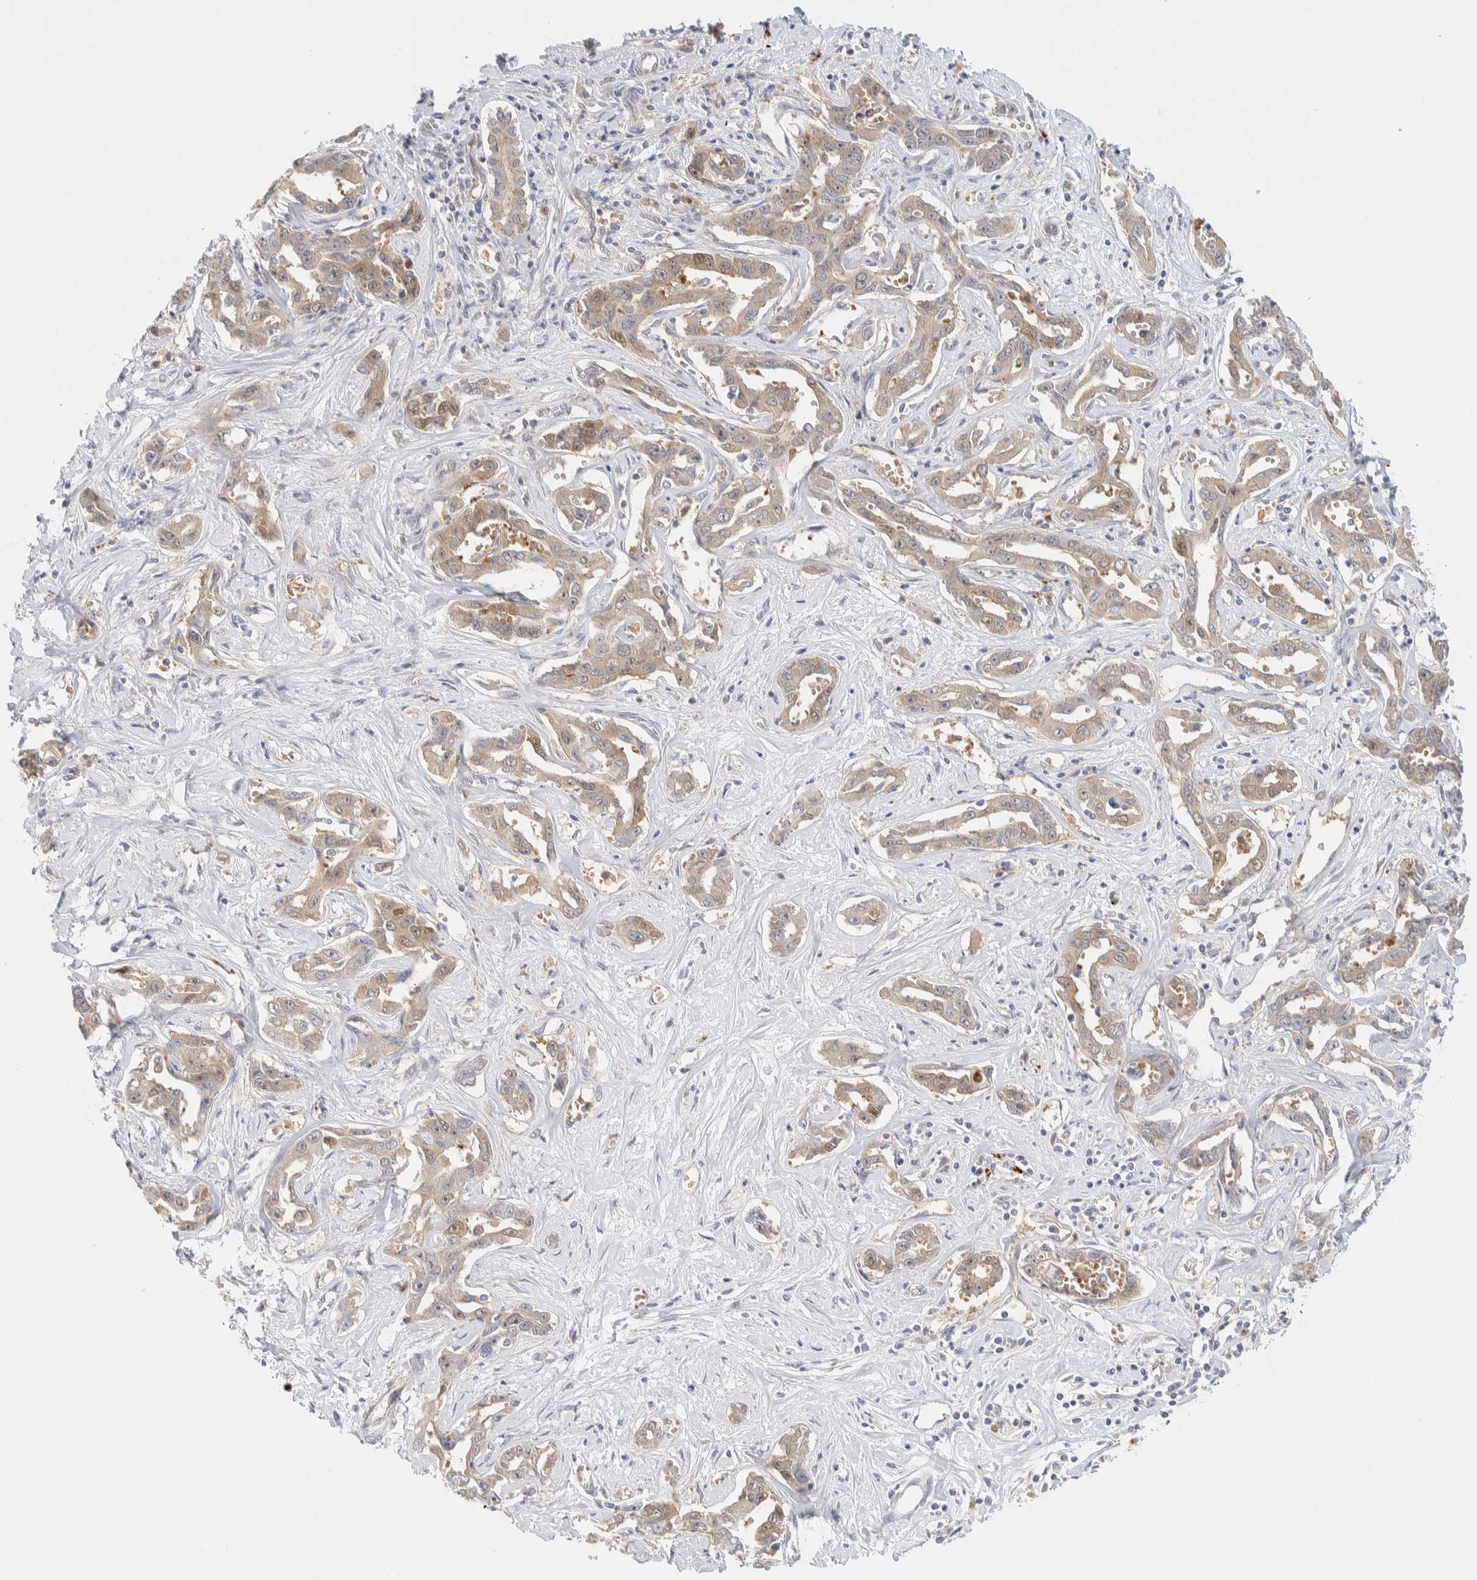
{"staining": {"intensity": "moderate", "quantity": ">75%", "location": "cytoplasmic/membranous"}, "tissue": "liver cancer", "cell_type": "Tumor cells", "image_type": "cancer", "snomed": [{"axis": "morphology", "description": "Cholangiocarcinoma"}, {"axis": "topography", "description": "Liver"}], "caption": "The histopathology image shows immunohistochemical staining of liver cancer. There is moderate cytoplasmic/membranous staining is identified in about >75% of tumor cells.", "gene": "GCLM", "patient": {"sex": "male", "age": 59}}